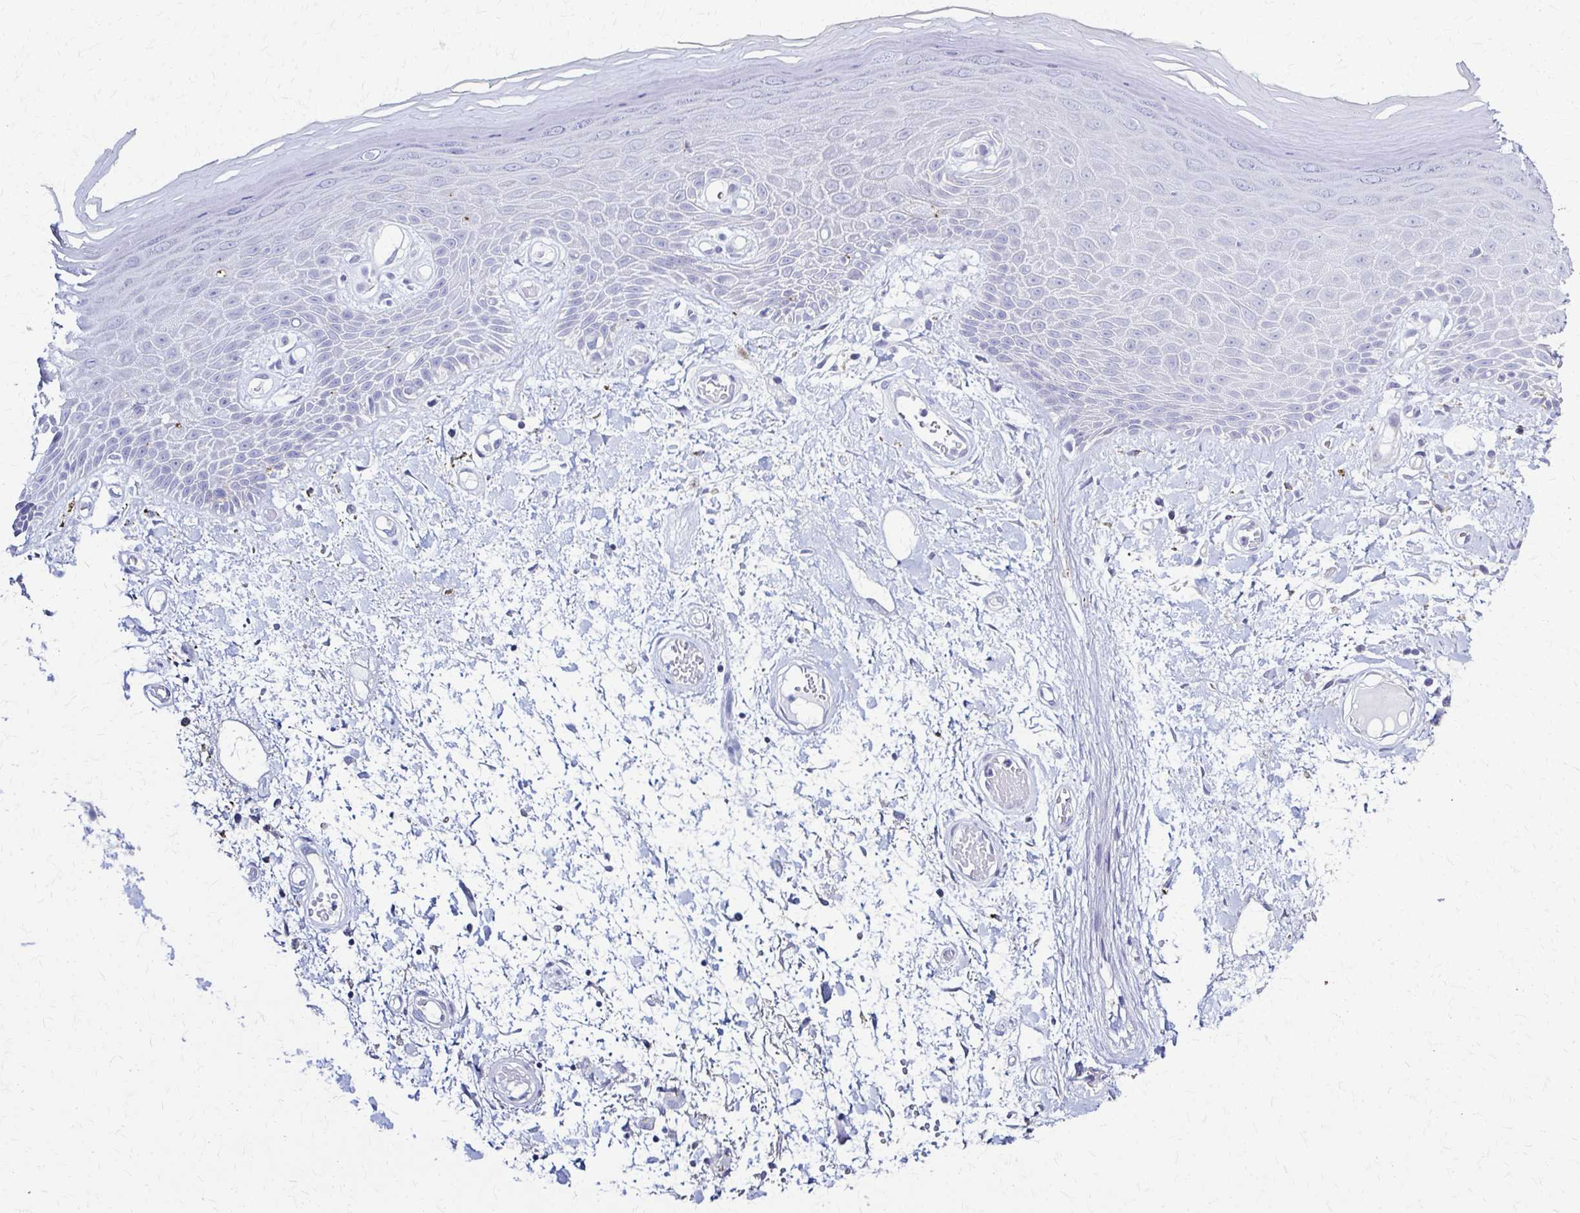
{"staining": {"intensity": "negative", "quantity": "none", "location": "none"}, "tissue": "skin", "cell_type": "Epidermal cells", "image_type": "normal", "snomed": [{"axis": "morphology", "description": "Normal tissue, NOS"}, {"axis": "topography", "description": "Anal"}, {"axis": "topography", "description": "Peripheral nerve tissue"}], "caption": "Immunohistochemistry histopathology image of normal skin: skin stained with DAB (3,3'-diaminobenzidine) shows no significant protein expression in epidermal cells.", "gene": "RHOBTB2", "patient": {"sex": "male", "age": 78}}